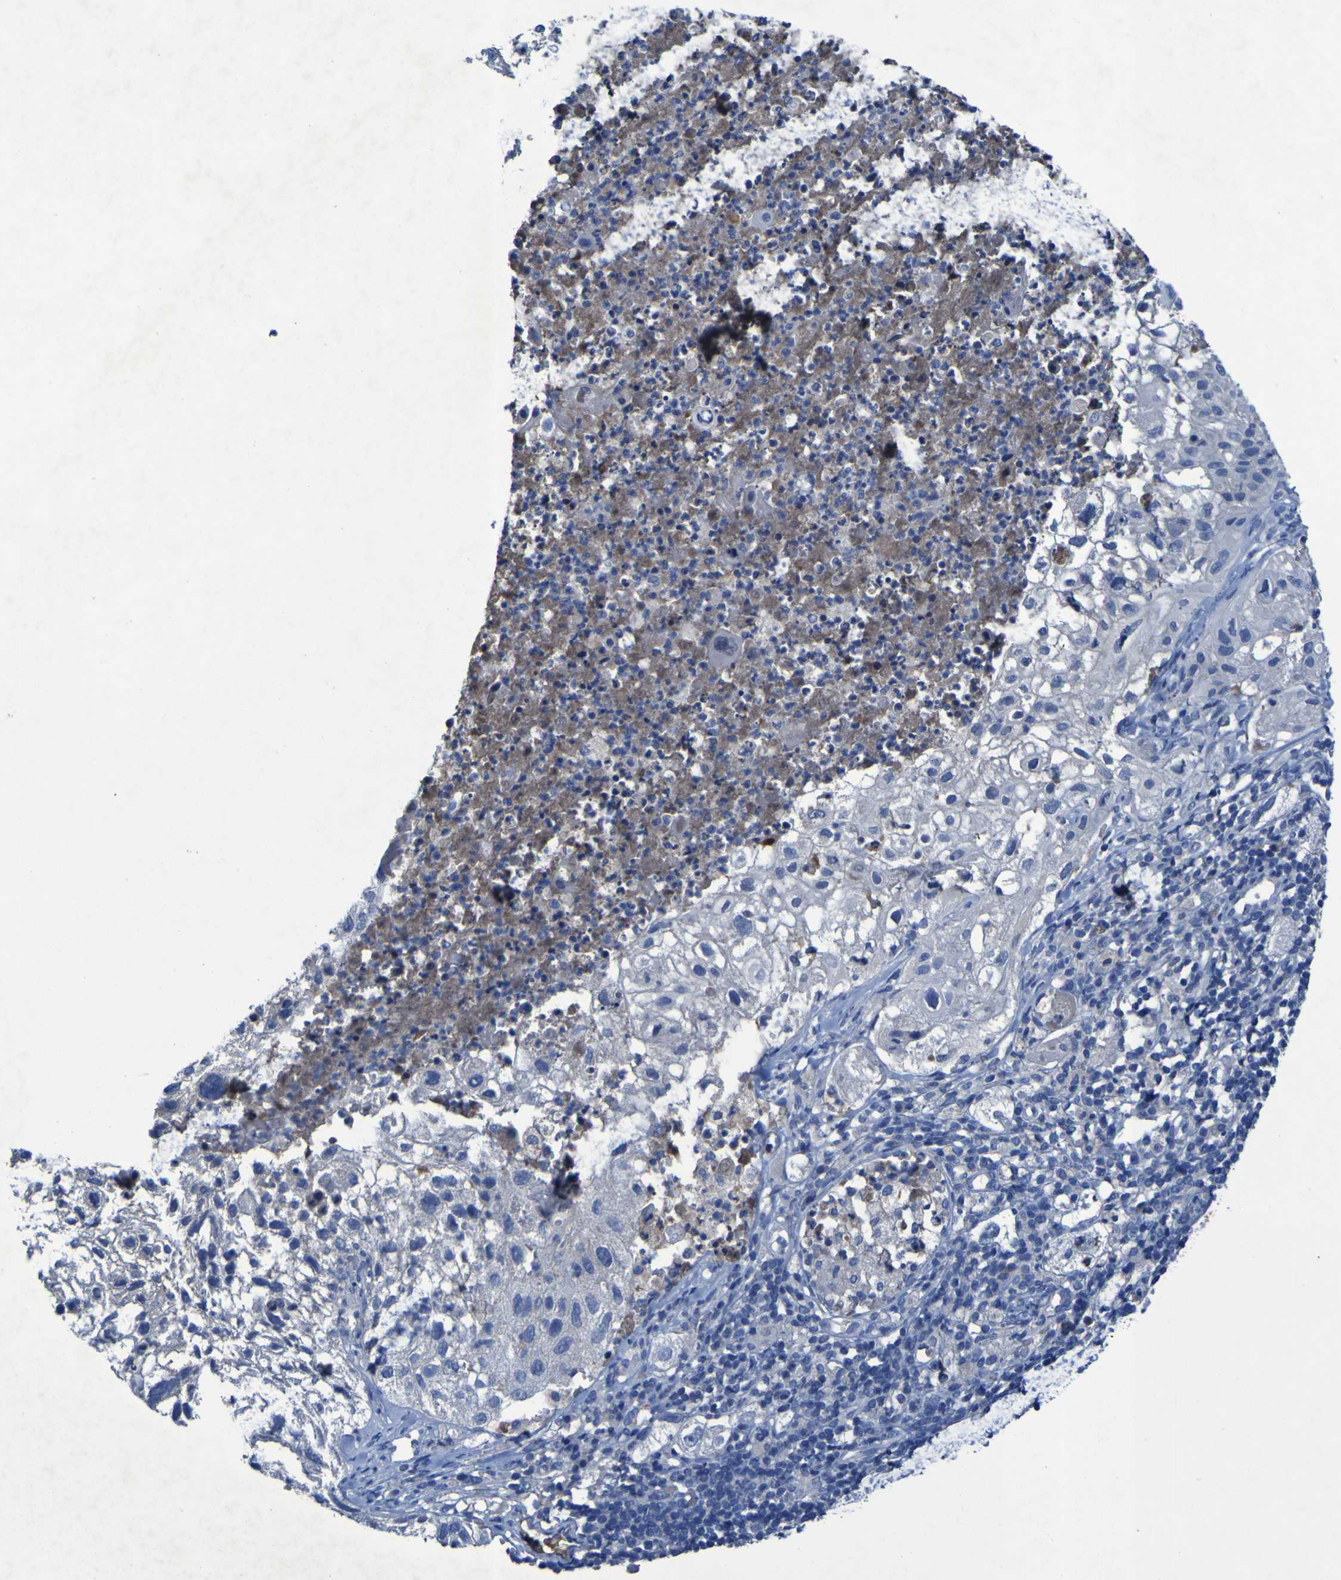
{"staining": {"intensity": "negative", "quantity": "none", "location": "none"}, "tissue": "lung cancer", "cell_type": "Tumor cells", "image_type": "cancer", "snomed": [{"axis": "morphology", "description": "Inflammation, NOS"}, {"axis": "morphology", "description": "Squamous cell carcinoma, NOS"}, {"axis": "topography", "description": "Lymph node"}, {"axis": "topography", "description": "Soft tissue"}, {"axis": "topography", "description": "Lung"}], "caption": "A histopathology image of human squamous cell carcinoma (lung) is negative for staining in tumor cells.", "gene": "SGK2", "patient": {"sex": "male", "age": 66}}